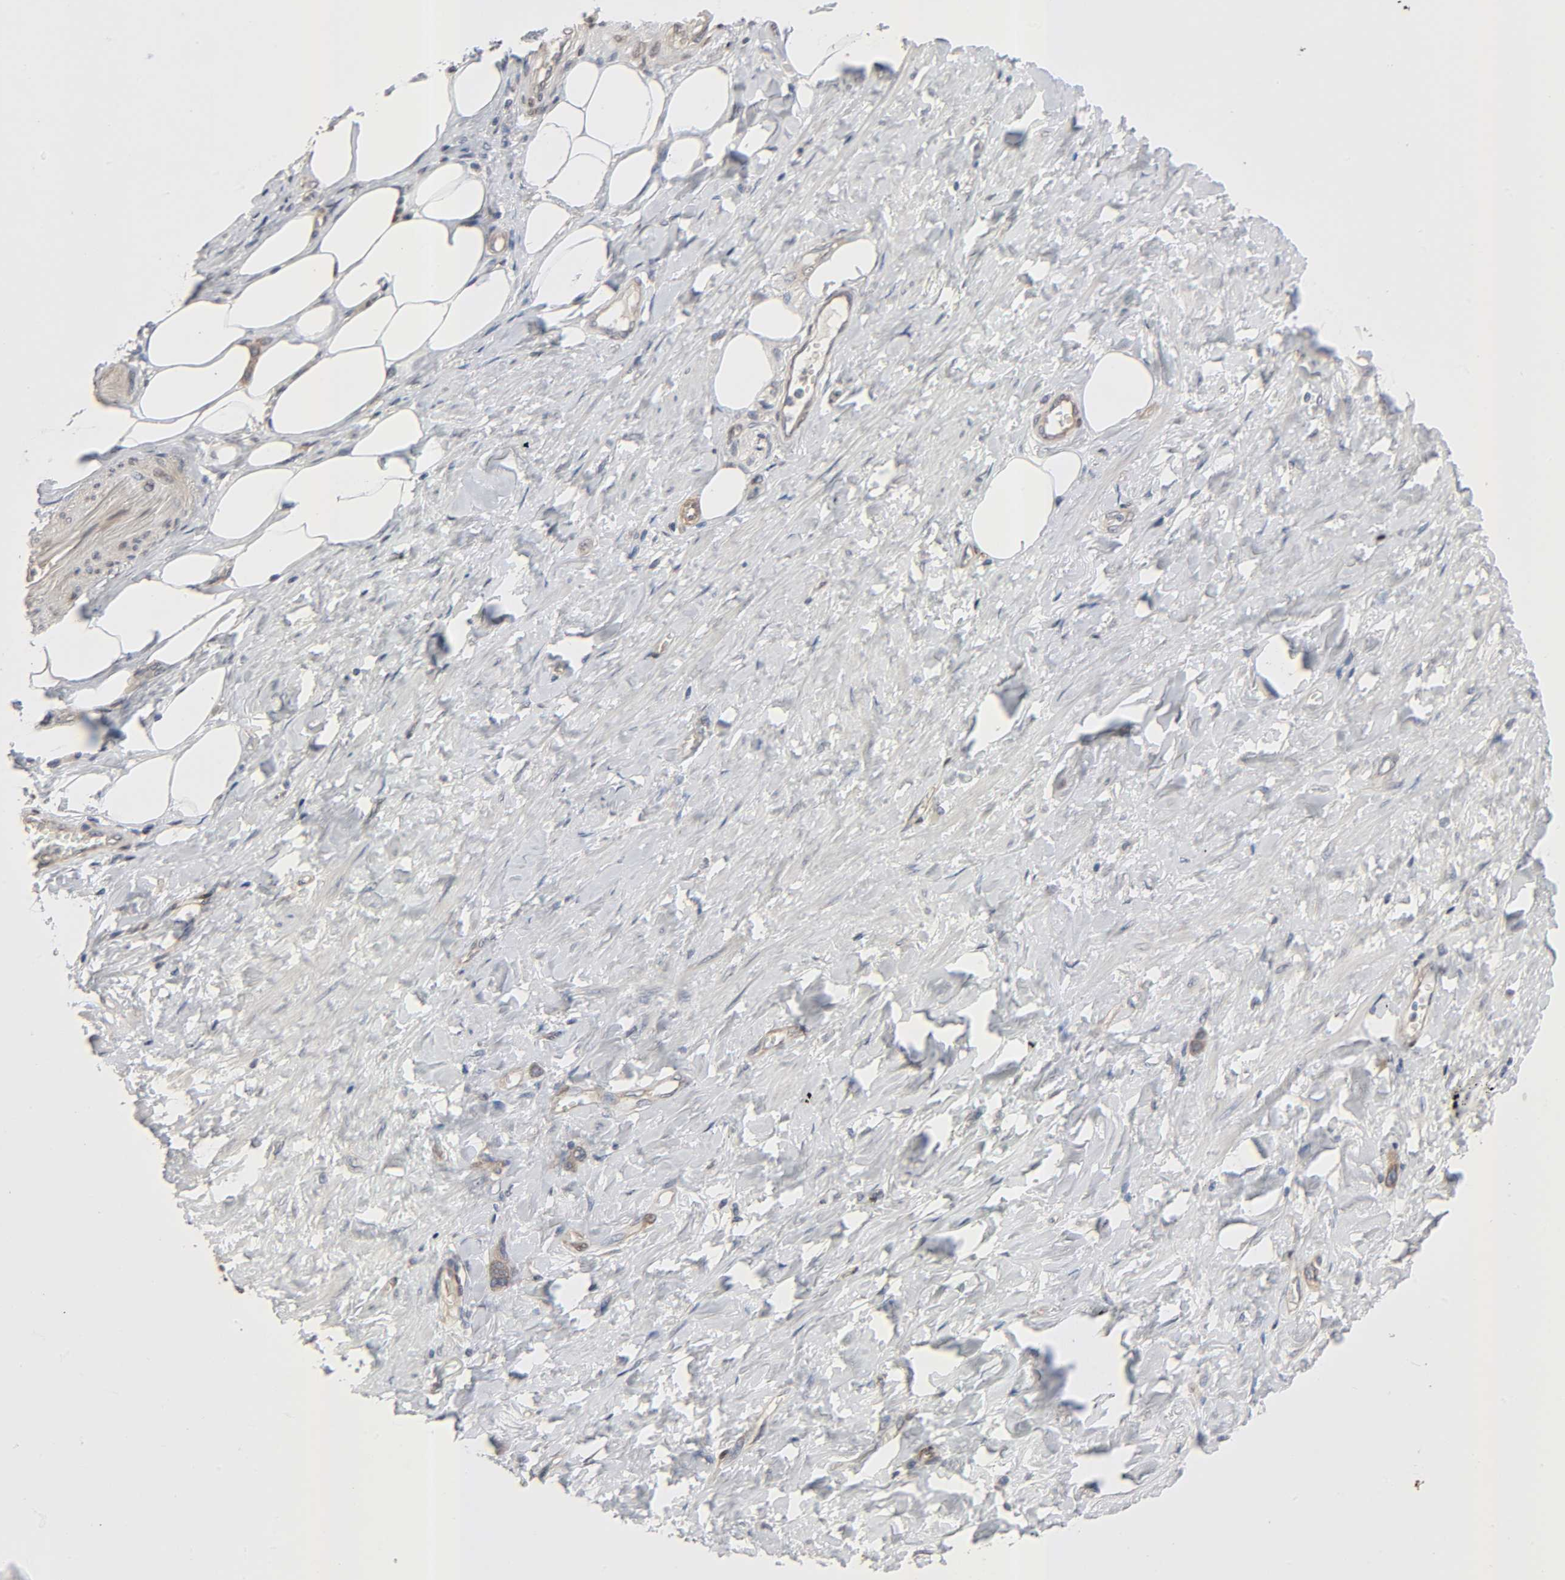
{"staining": {"intensity": "weak", "quantity": ">75%", "location": "cytoplasmic/membranous"}, "tissue": "stomach cancer", "cell_type": "Tumor cells", "image_type": "cancer", "snomed": [{"axis": "morphology", "description": "Adenocarcinoma, NOS"}, {"axis": "topography", "description": "Stomach"}], "caption": "Weak cytoplasmic/membranous staining is appreciated in about >75% of tumor cells in stomach cancer. The staining was performed using DAB to visualize the protein expression in brown, while the nuclei were stained in blue with hematoxylin (Magnification: 20x).", "gene": "PTK2", "patient": {"sex": "male", "age": 82}}